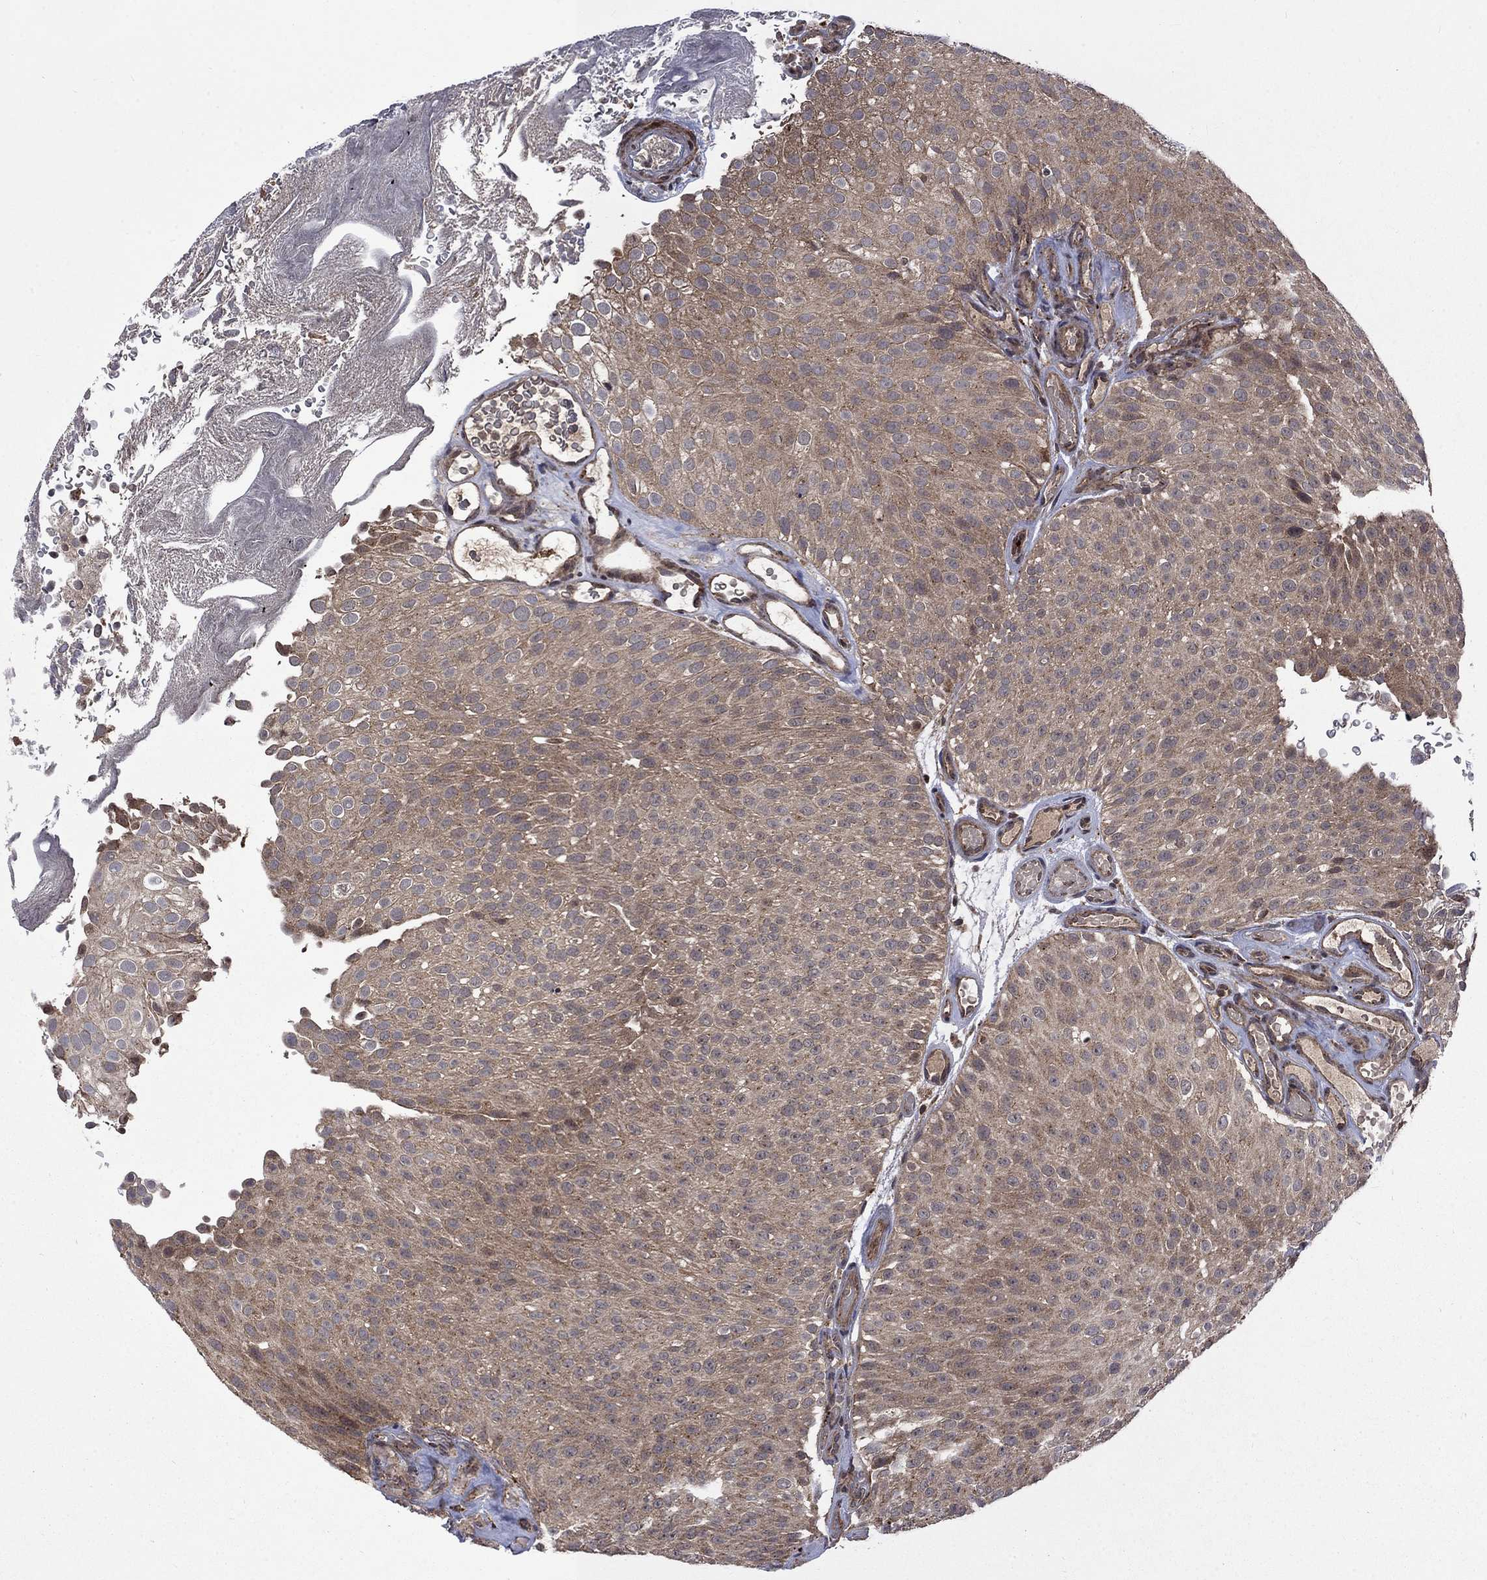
{"staining": {"intensity": "moderate", "quantity": ">75%", "location": "cytoplasmic/membranous"}, "tissue": "urothelial cancer", "cell_type": "Tumor cells", "image_type": "cancer", "snomed": [{"axis": "morphology", "description": "Urothelial carcinoma, Low grade"}, {"axis": "topography", "description": "Urinary bladder"}], "caption": "Immunohistochemistry staining of urothelial cancer, which shows medium levels of moderate cytoplasmic/membranous staining in approximately >75% of tumor cells indicating moderate cytoplasmic/membranous protein staining. The staining was performed using DAB (3,3'-diaminobenzidine) (brown) for protein detection and nuclei were counterstained in hematoxylin (blue).", "gene": "TMEM33", "patient": {"sex": "male", "age": 78}}